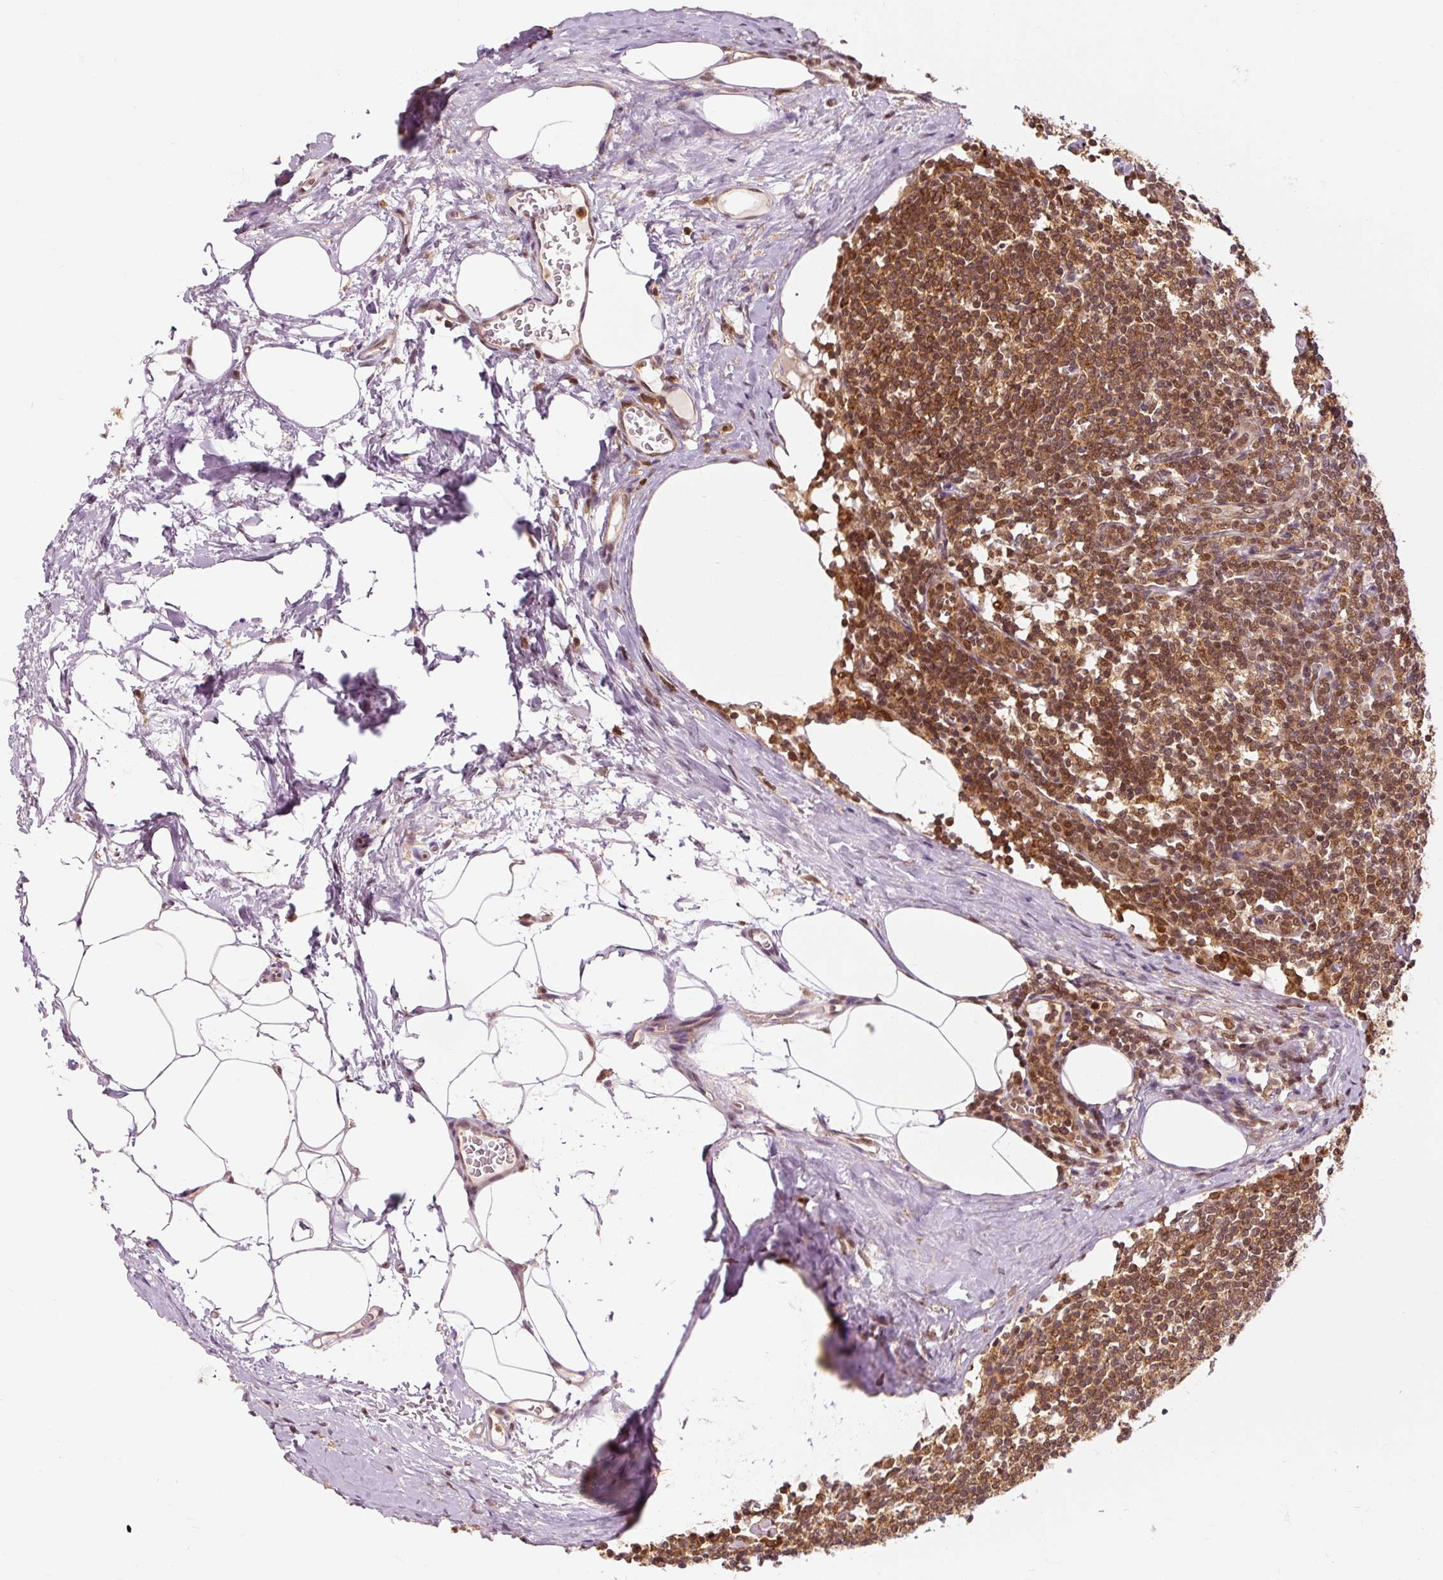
{"staining": {"intensity": "strong", "quantity": ">75%", "location": "nuclear"}, "tissue": "lymph node", "cell_type": "Germinal center cells", "image_type": "normal", "snomed": [{"axis": "morphology", "description": "Normal tissue, NOS"}, {"axis": "topography", "description": "Lymph node"}], "caption": "Strong nuclear protein staining is present in about >75% of germinal center cells in lymph node. Immunohistochemistry stains the protein in brown and the nuclei are stained blue.", "gene": "CSTF1", "patient": {"sex": "female", "age": 59}}